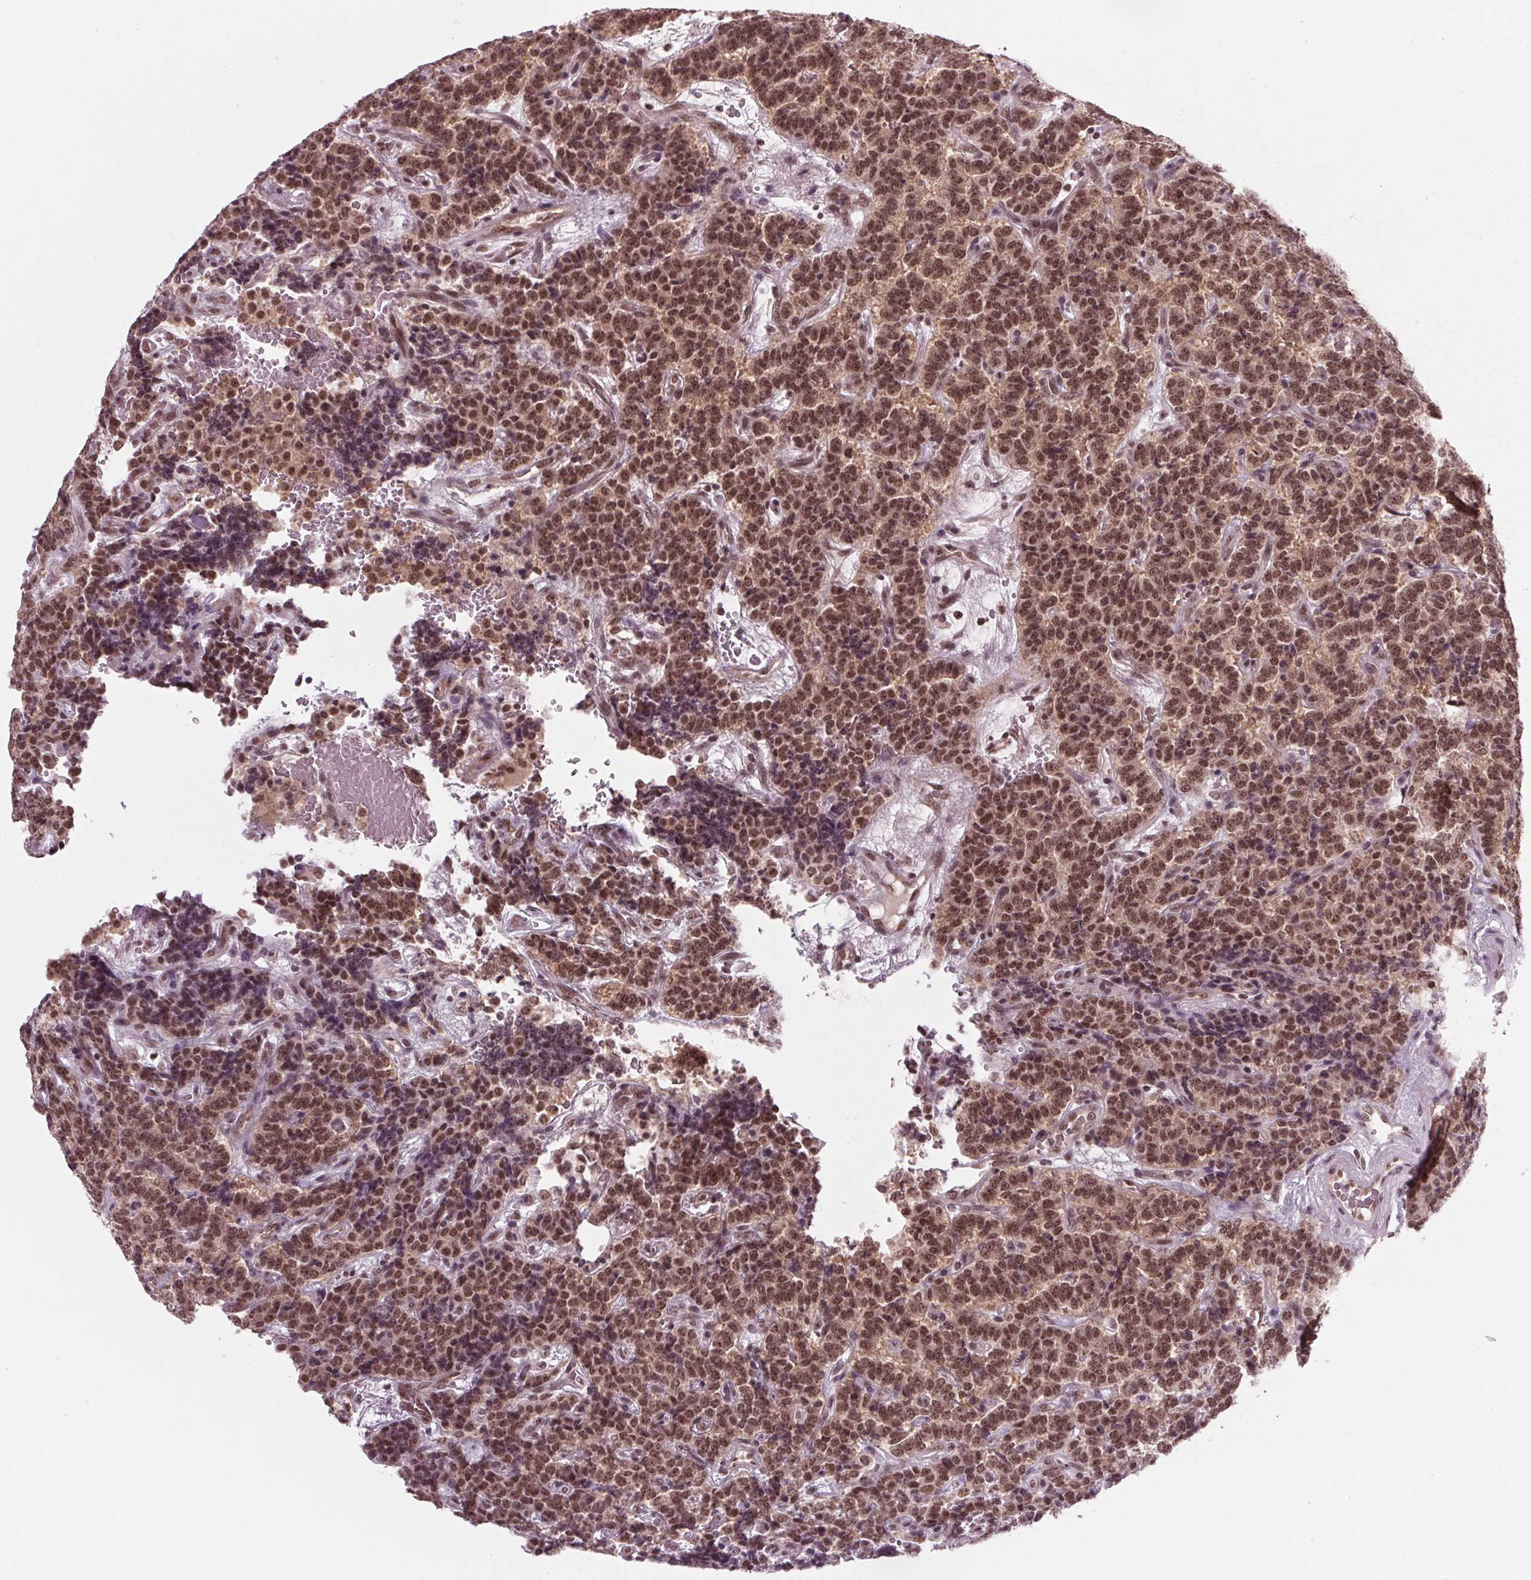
{"staining": {"intensity": "moderate", "quantity": ">75%", "location": "nuclear"}, "tissue": "carcinoid", "cell_type": "Tumor cells", "image_type": "cancer", "snomed": [{"axis": "morphology", "description": "Carcinoid, malignant, NOS"}, {"axis": "topography", "description": "Pancreas"}], "caption": "Immunohistochemistry (DAB) staining of human malignant carcinoid displays moderate nuclear protein positivity in approximately >75% of tumor cells.", "gene": "DDX41", "patient": {"sex": "male", "age": 36}}